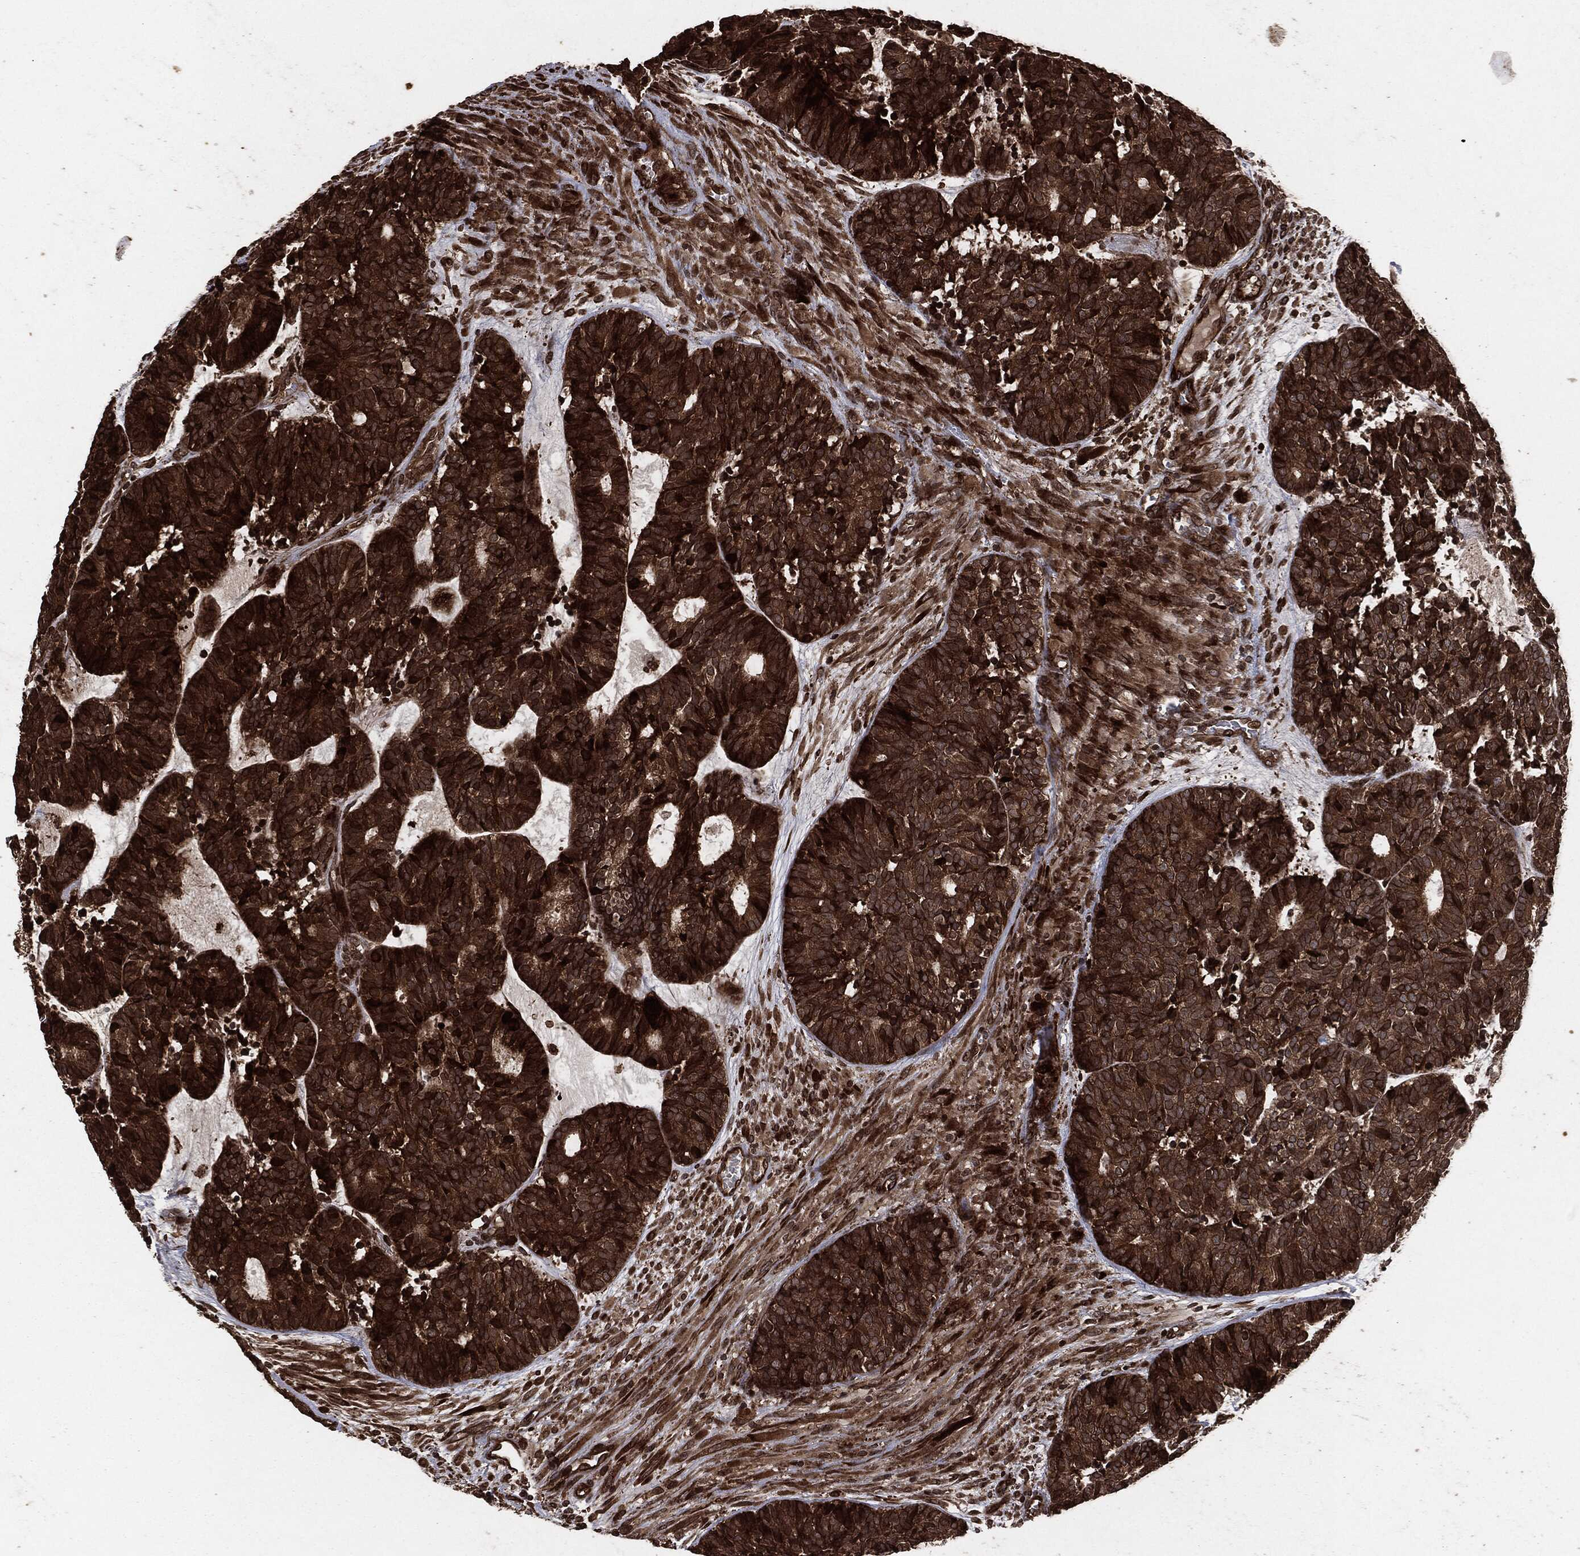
{"staining": {"intensity": "strong", "quantity": ">75%", "location": "cytoplasmic/membranous"}, "tissue": "head and neck cancer", "cell_type": "Tumor cells", "image_type": "cancer", "snomed": [{"axis": "morphology", "description": "Adenocarcinoma, NOS"}, {"axis": "topography", "description": "Head-Neck"}], "caption": "Immunohistochemical staining of adenocarcinoma (head and neck) shows high levels of strong cytoplasmic/membranous staining in about >75% of tumor cells.", "gene": "IFIT1", "patient": {"sex": "female", "age": 81}}